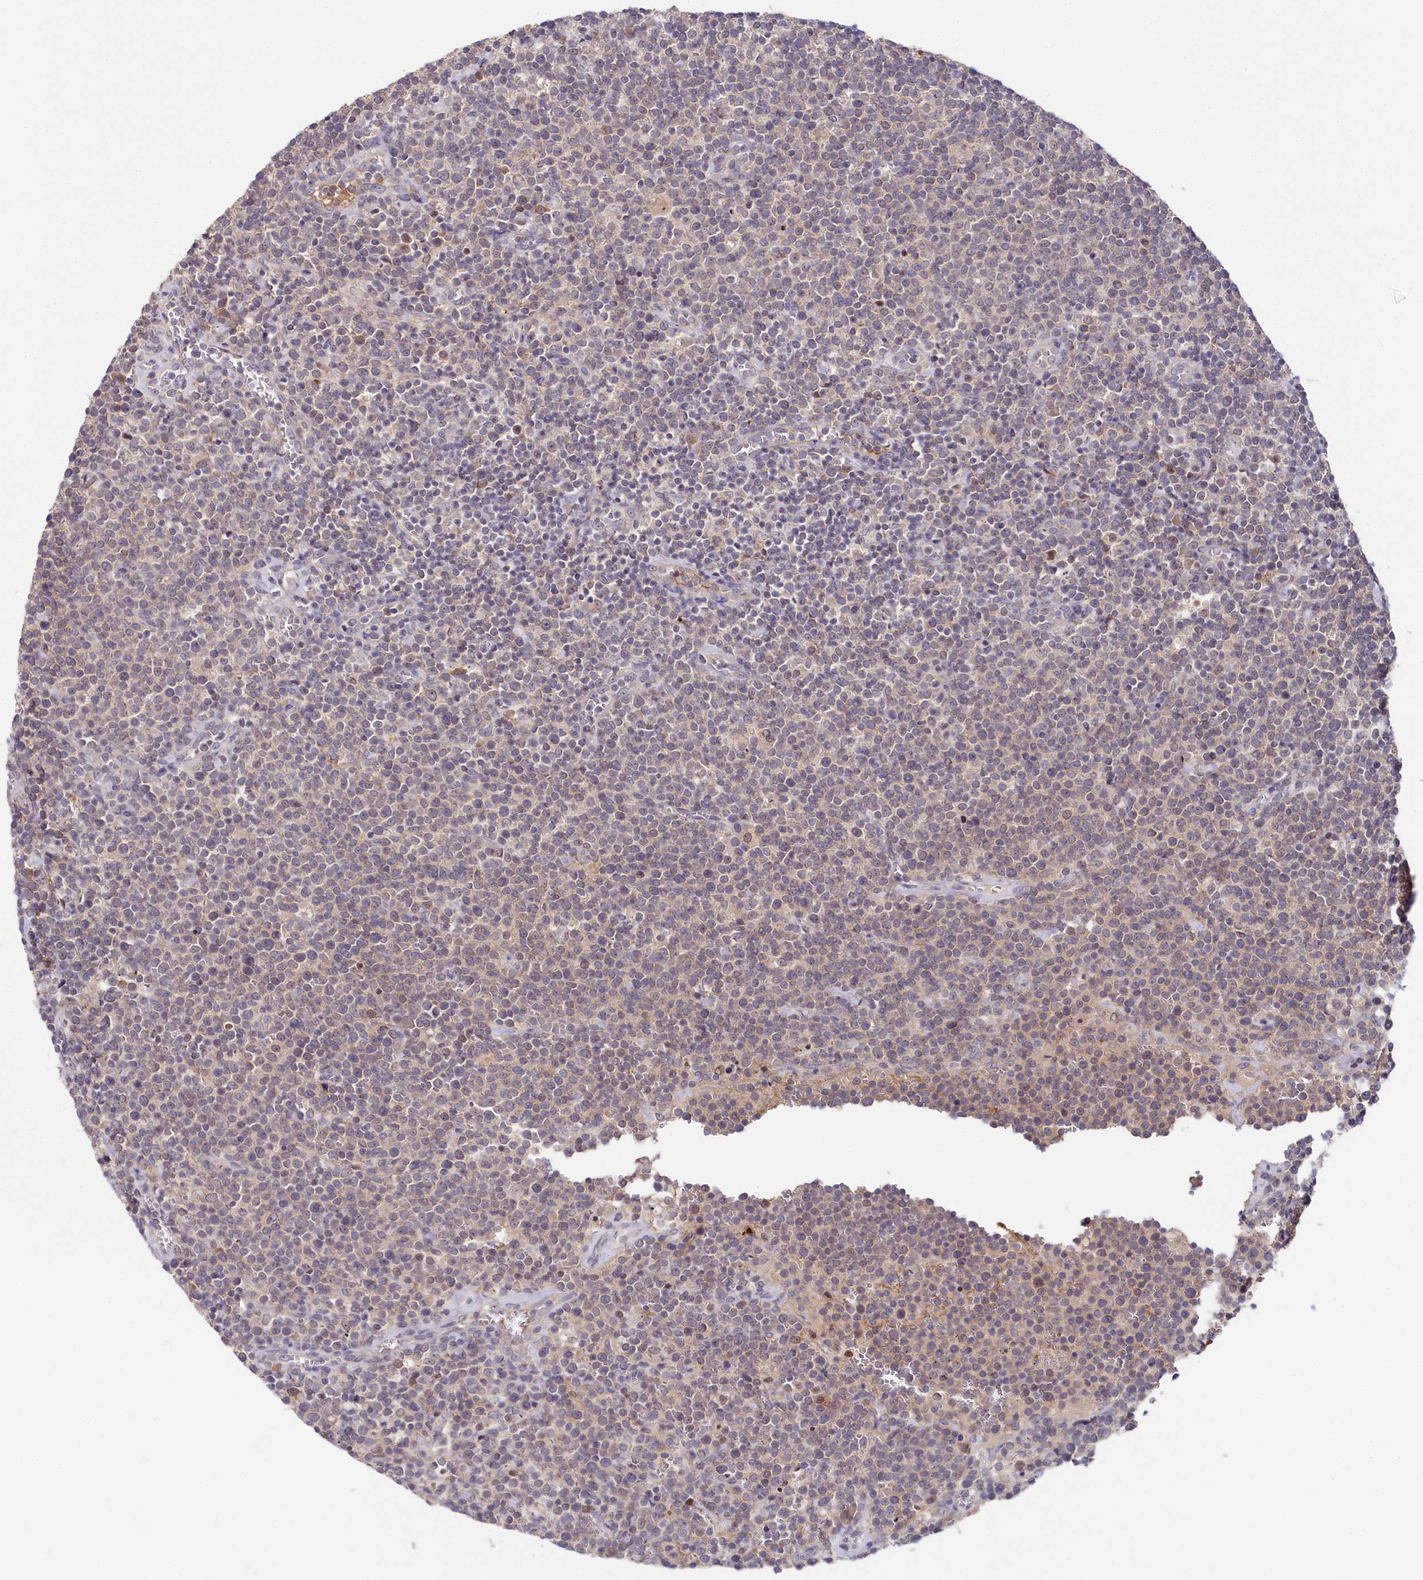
{"staining": {"intensity": "weak", "quantity": "25%-75%", "location": "cytoplasmic/membranous"}, "tissue": "lymphoma", "cell_type": "Tumor cells", "image_type": "cancer", "snomed": [{"axis": "morphology", "description": "Malignant lymphoma, non-Hodgkin's type, High grade"}, {"axis": "topography", "description": "Lymph node"}], "caption": "Protein staining of high-grade malignant lymphoma, non-Hodgkin's type tissue shows weak cytoplasmic/membranous staining in about 25%-75% of tumor cells.", "gene": "SPINK9", "patient": {"sex": "male", "age": 61}}